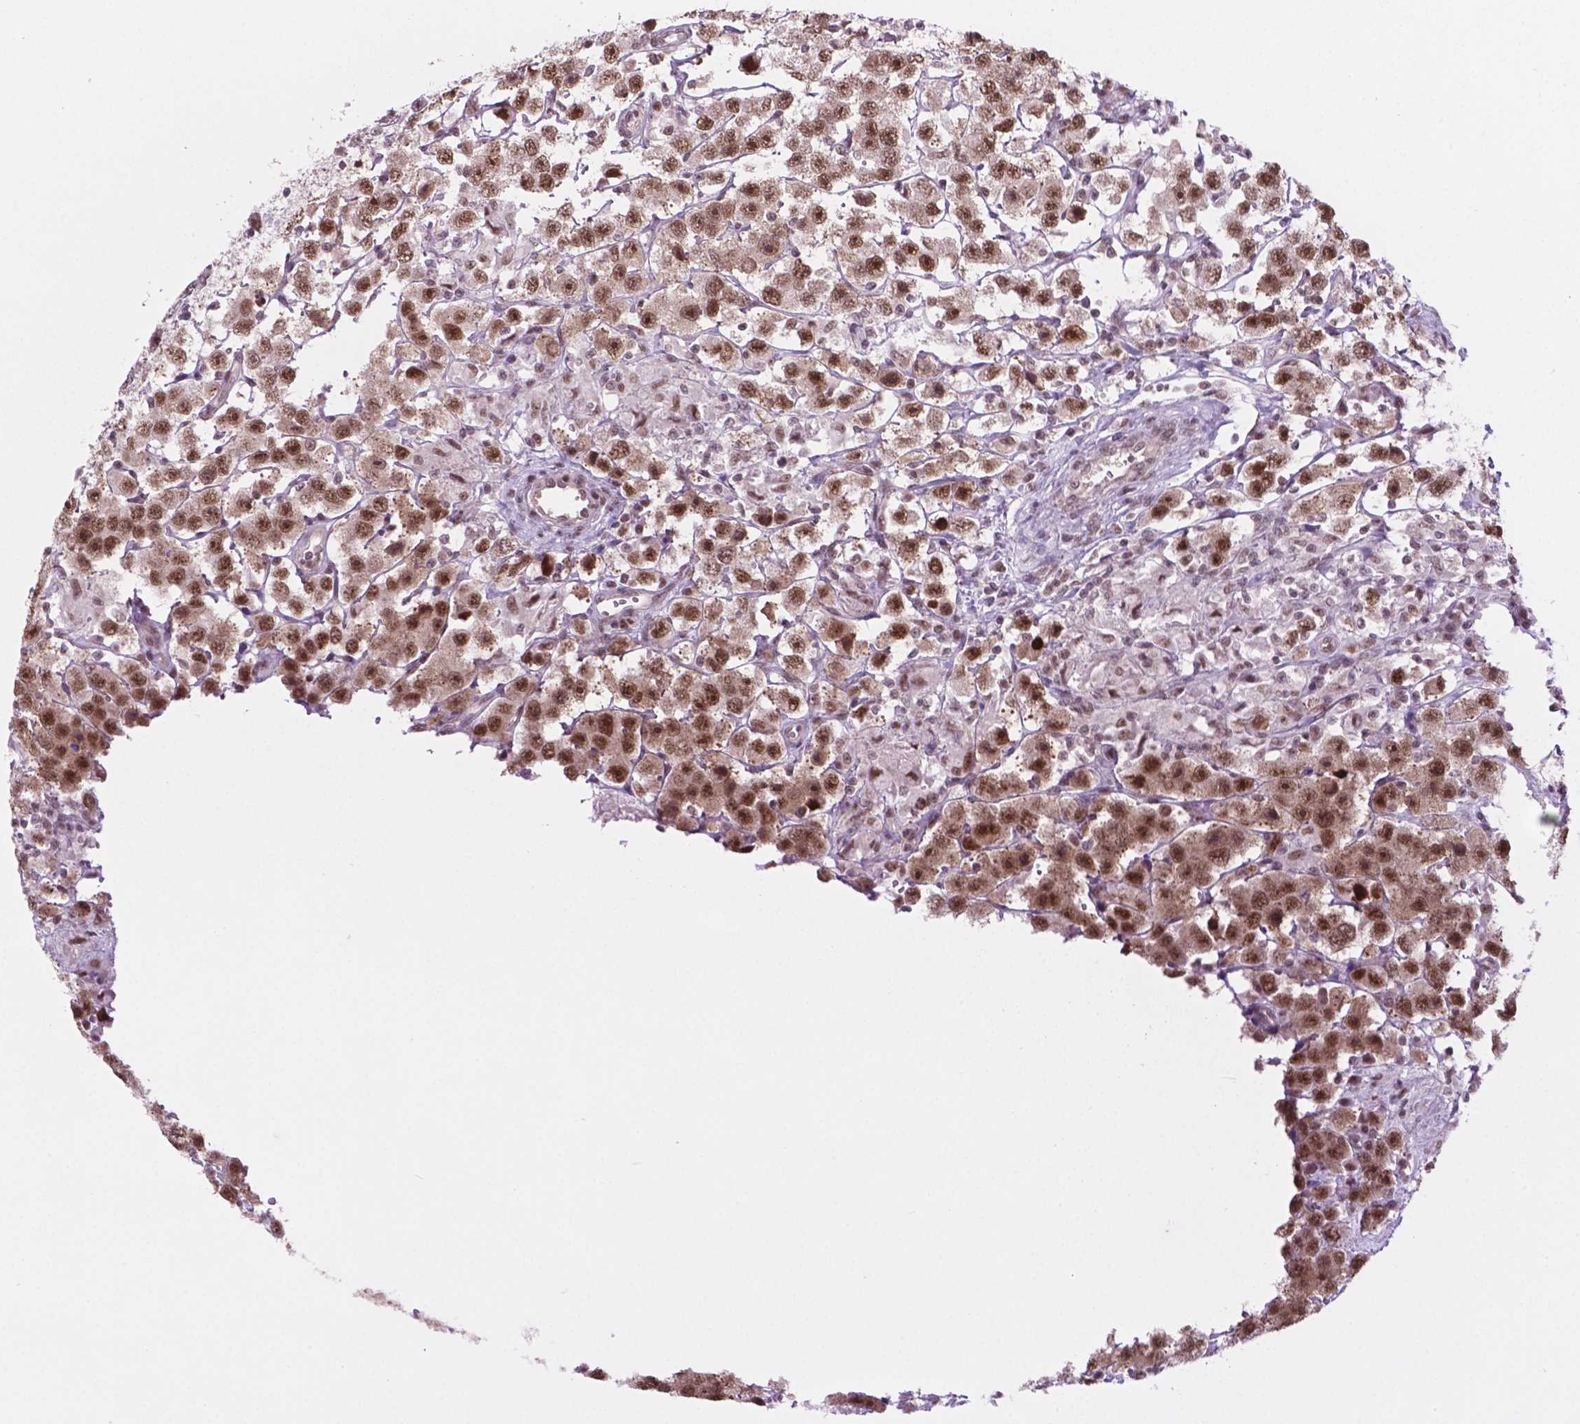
{"staining": {"intensity": "moderate", "quantity": ">75%", "location": "nuclear"}, "tissue": "testis cancer", "cell_type": "Tumor cells", "image_type": "cancer", "snomed": [{"axis": "morphology", "description": "Seminoma, NOS"}, {"axis": "topography", "description": "Testis"}], "caption": "Immunohistochemical staining of human testis cancer reveals moderate nuclear protein staining in approximately >75% of tumor cells.", "gene": "PHAX", "patient": {"sex": "male", "age": 45}}